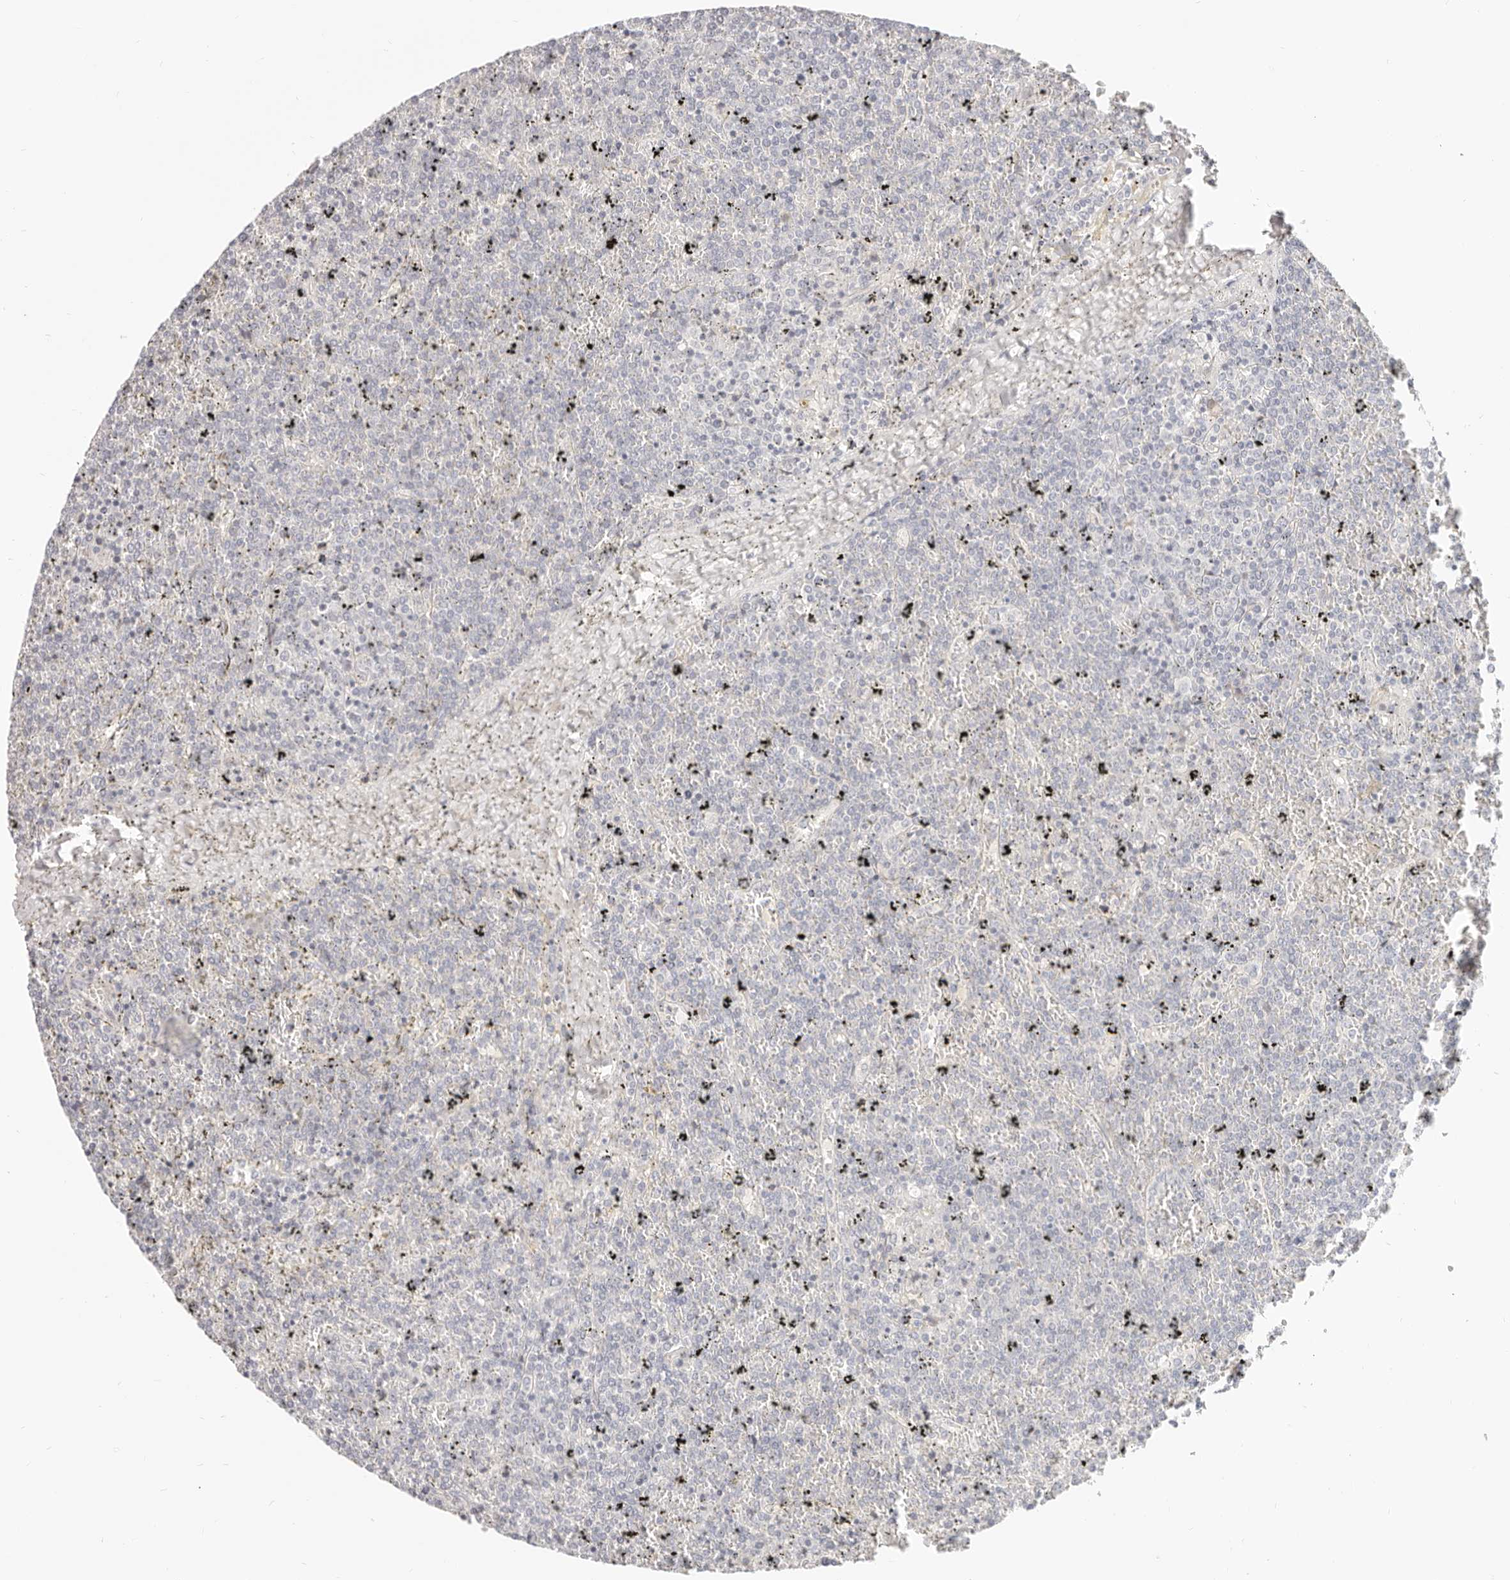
{"staining": {"intensity": "negative", "quantity": "none", "location": "none"}, "tissue": "lymphoma", "cell_type": "Tumor cells", "image_type": "cancer", "snomed": [{"axis": "morphology", "description": "Malignant lymphoma, non-Hodgkin's type, Low grade"}, {"axis": "topography", "description": "Spleen"}], "caption": "Immunohistochemistry (IHC) of low-grade malignant lymphoma, non-Hodgkin's type shows no positivity in tumor cells.", "gene": "DTNBP1", "patient": {"sex": "female", "age": 19}}